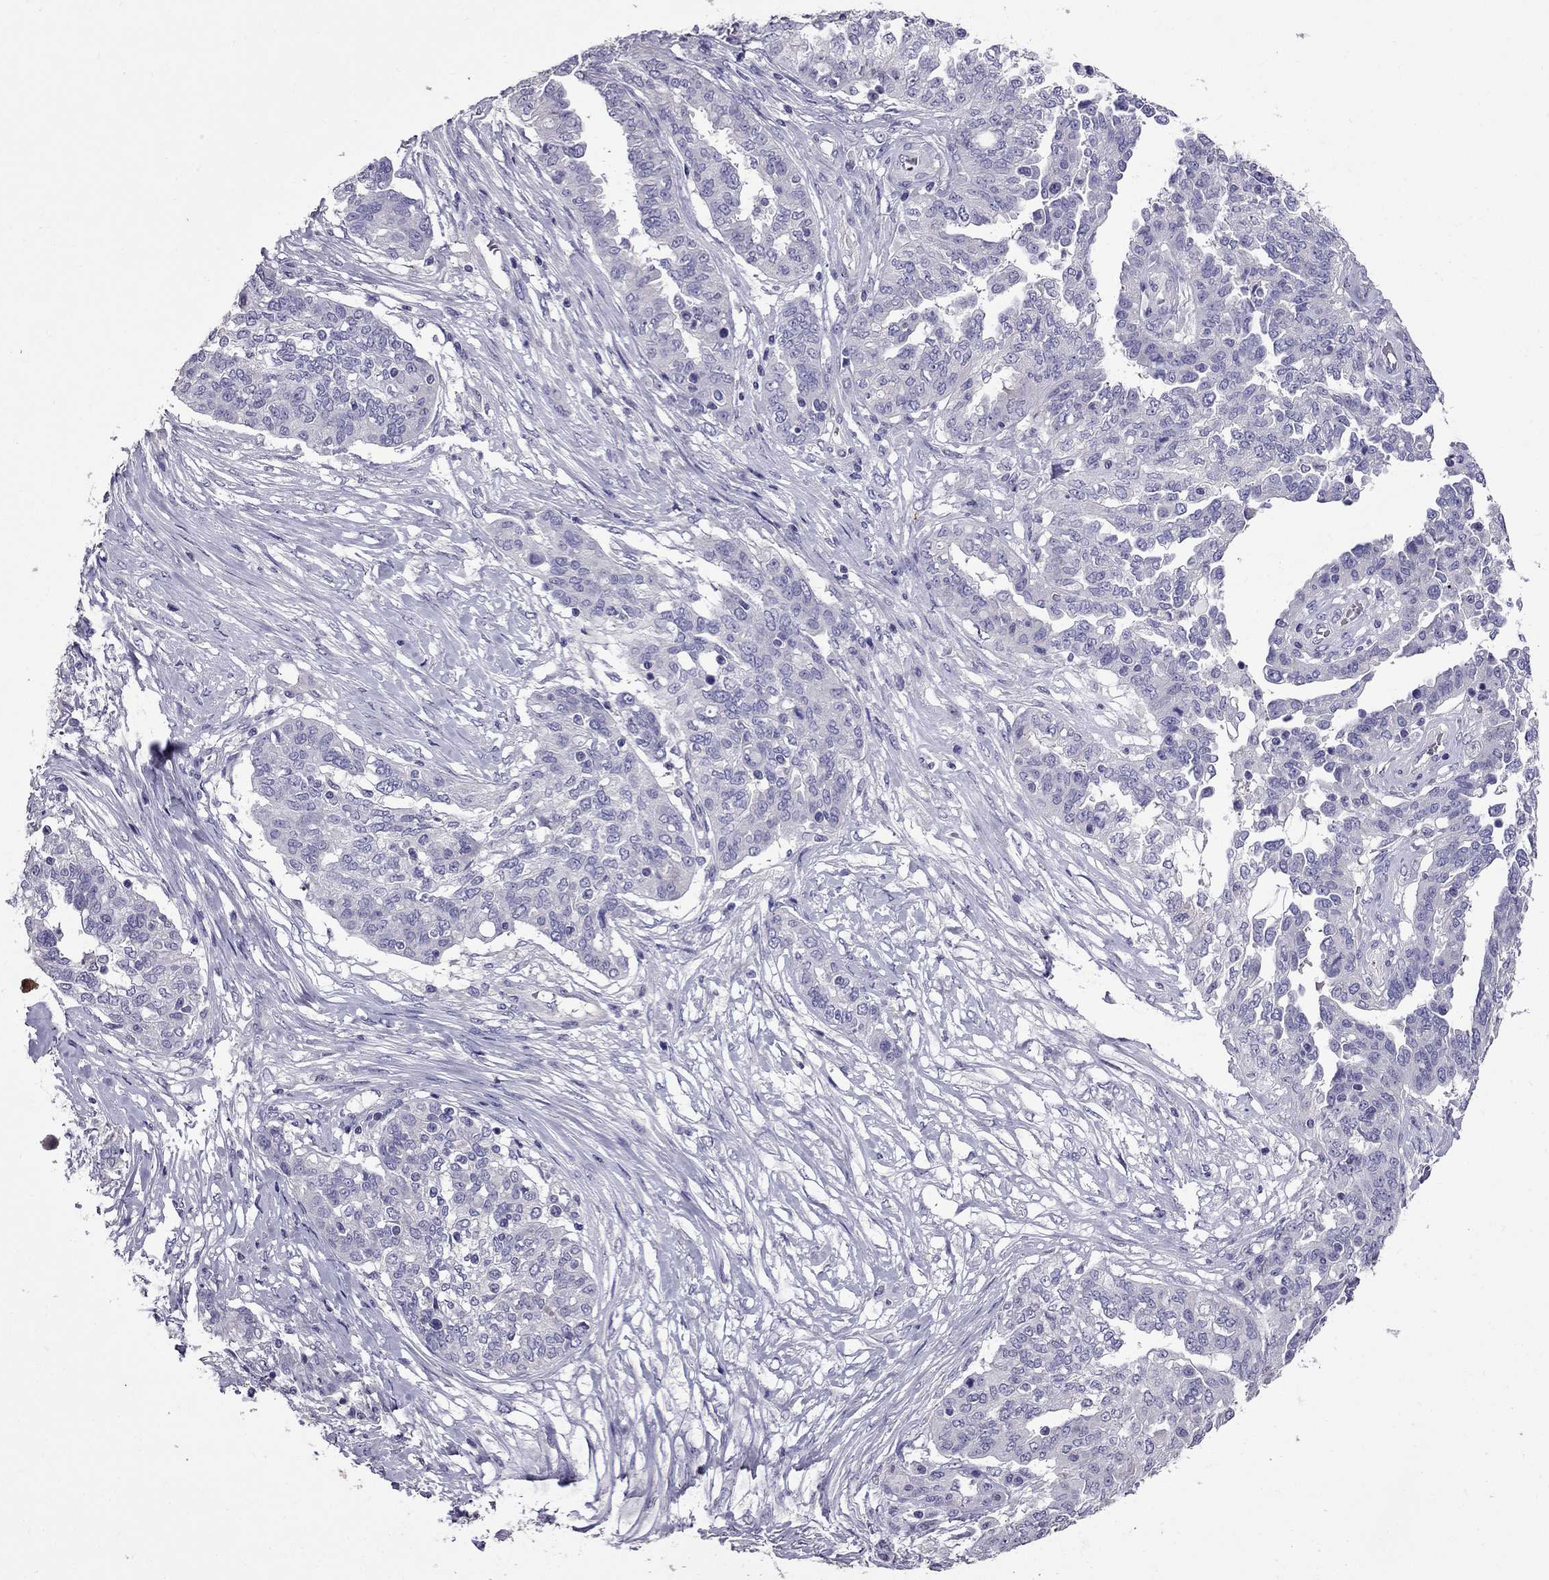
{"staining": {"intensity": "negative", "quantity": "none", "location": "none"}, "tissue": "ovarian cancer", "cell_type": "Tumor cells", "image_type": "cancer", "snomed": [{"axis": "morphology", "description": "Cystadenocarcinoma, serous, NOS"}, {"axis": "topography", "description": "Ovary"}], "caption": "Serous cystadenocarcinoma (ovarian) stained for a protein using immunohistochemistry reveals no staining tumor cells.", "gene": "OXCT2", "patient": {"sex": "female", "age": 67}}